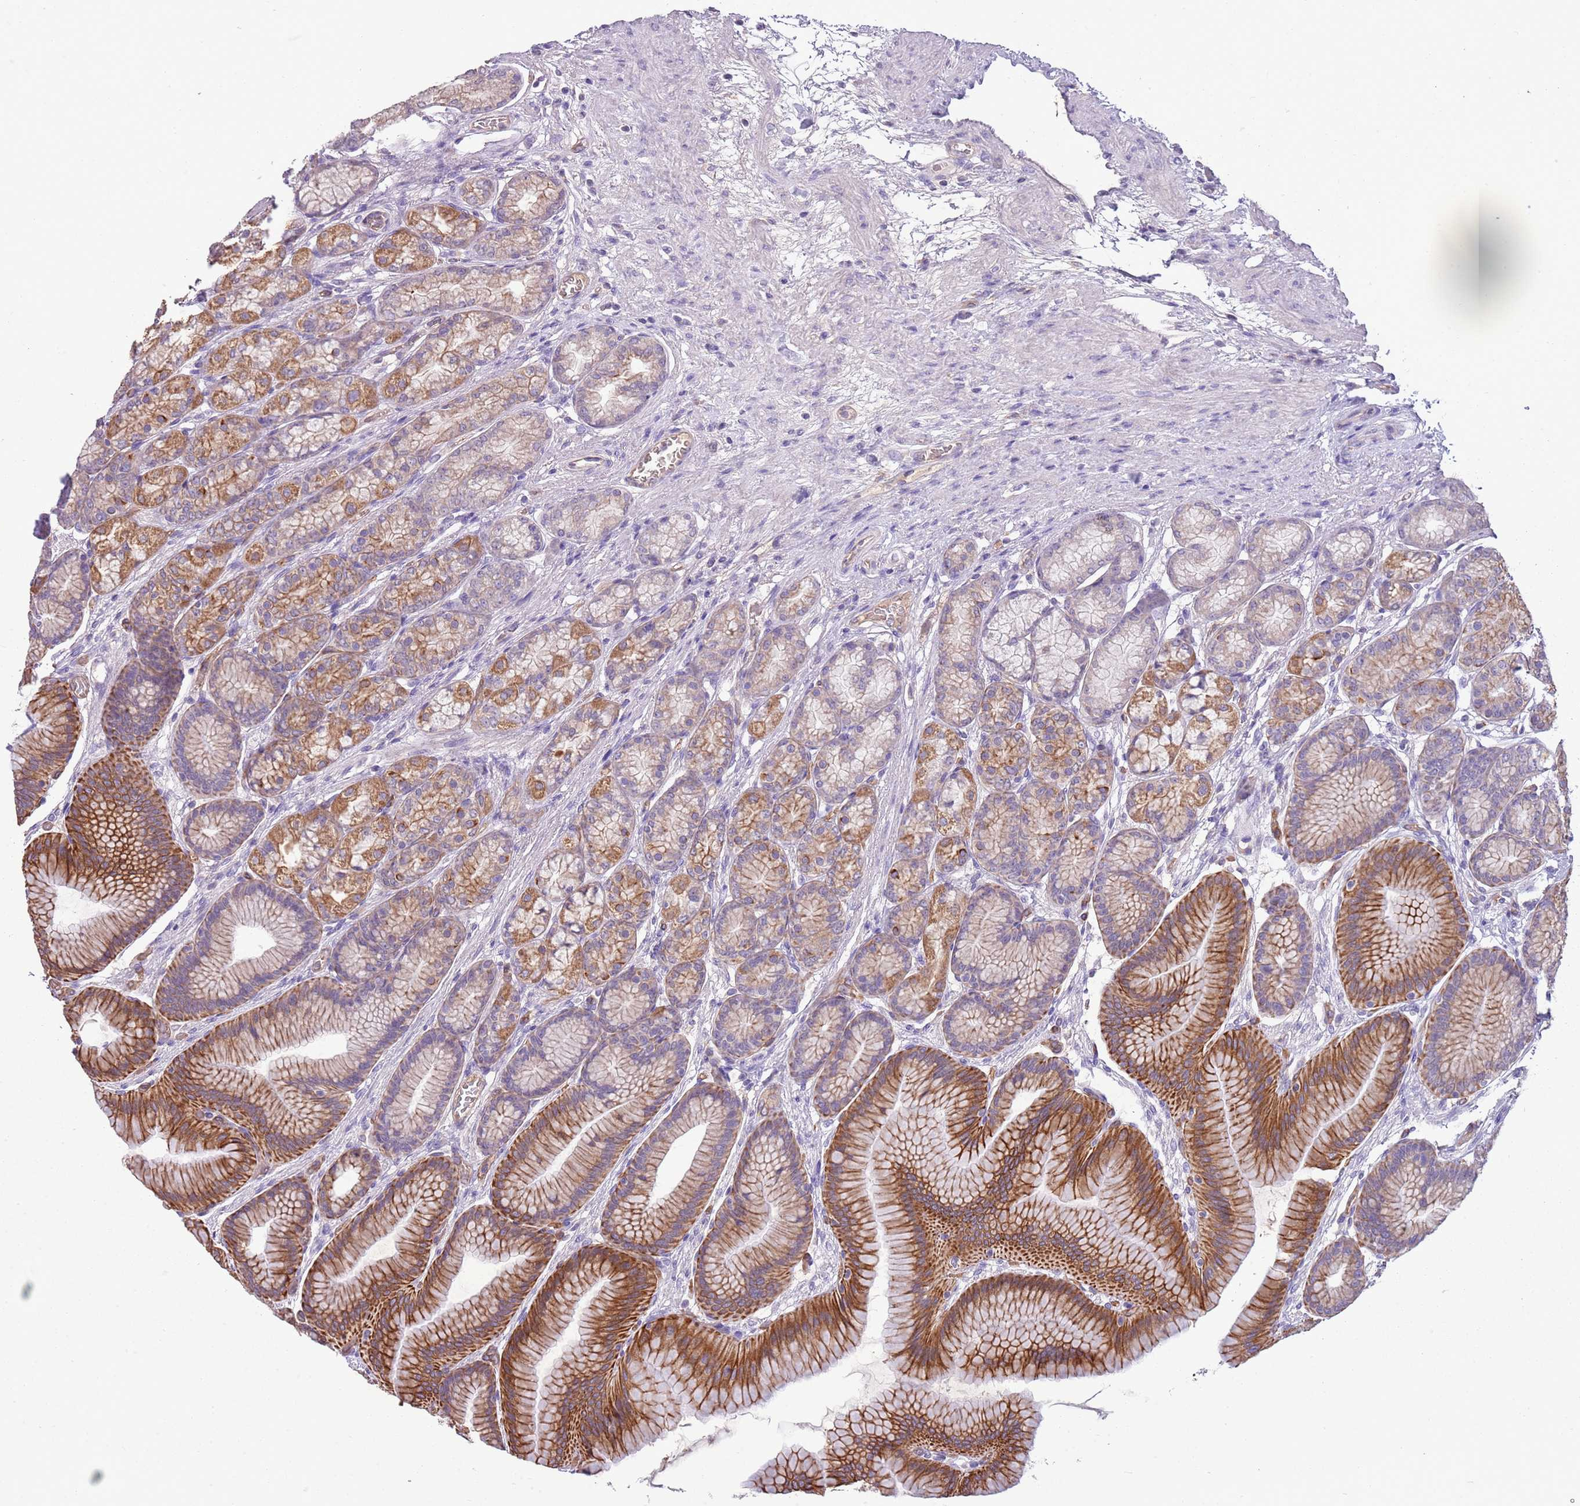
{"staining": {"intensity": "strong", "quantity": "25%-75%", "location": "cytoplasmic/membranous"}, "tissue": "stomach", "cell_type": "Glandular cells", "image_type": "normal", "snomed": [{"axis": "morphology", "description": "Normal tissue, NOS"}, {"axis": "morphology", "description": "Adenocarcinoma, NOS"}, {"axis": "morphology", "description": "Adenocarcinoma, High grade"}, {"axis": "topography", "description": "Stomach, upper"}, {"axis": "topography", "description": "Stomach"}], "caption": "Brown immunohistochemical staining in normal human stomach displays strong cytoplasmic/membranous positivity in approximately 25%-75% of glandular cells.", "gene": "HES3", "patient": {"sex": "female", "age": 65}}